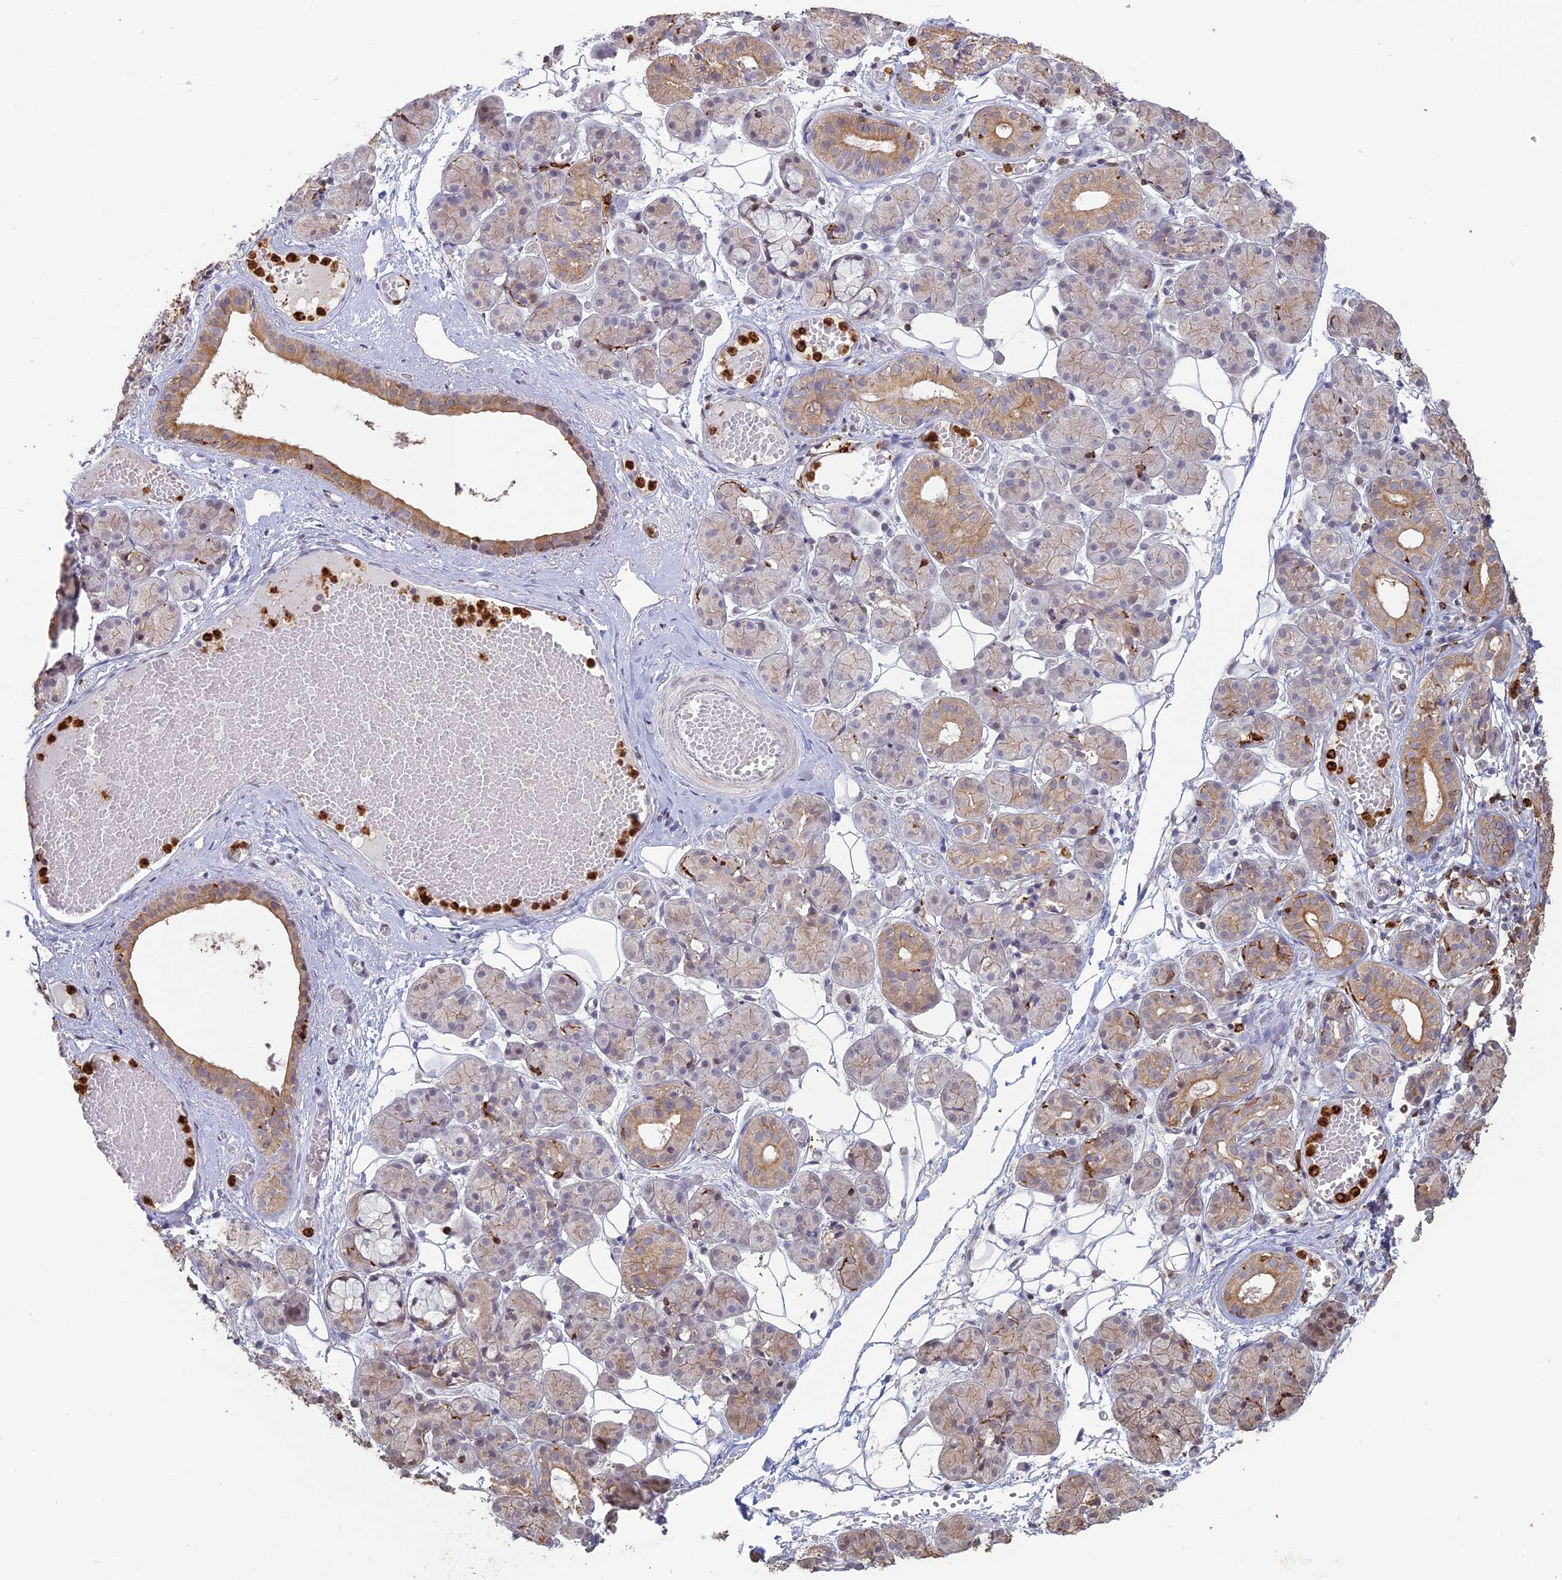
{"staining": {"intensity": "weak", "quantity": "<25%", "location": "cytoplasmic/membranous"}, "tissue": "salivary gland", "cell_type": "Glandular cells", "image_type": "normal", "snomed": [{"axis": "morphology", "description": "Normal tissue, NOS"}, {"axis": "topography", "description": "Salivary gland"}], "caption": "Human salivary gland stained for a protein using immunohistochemistry (IHC) reveals no expression in glandular cells.", "gene": "APOBR", "patient": {"sex": "male", "age": 63}}